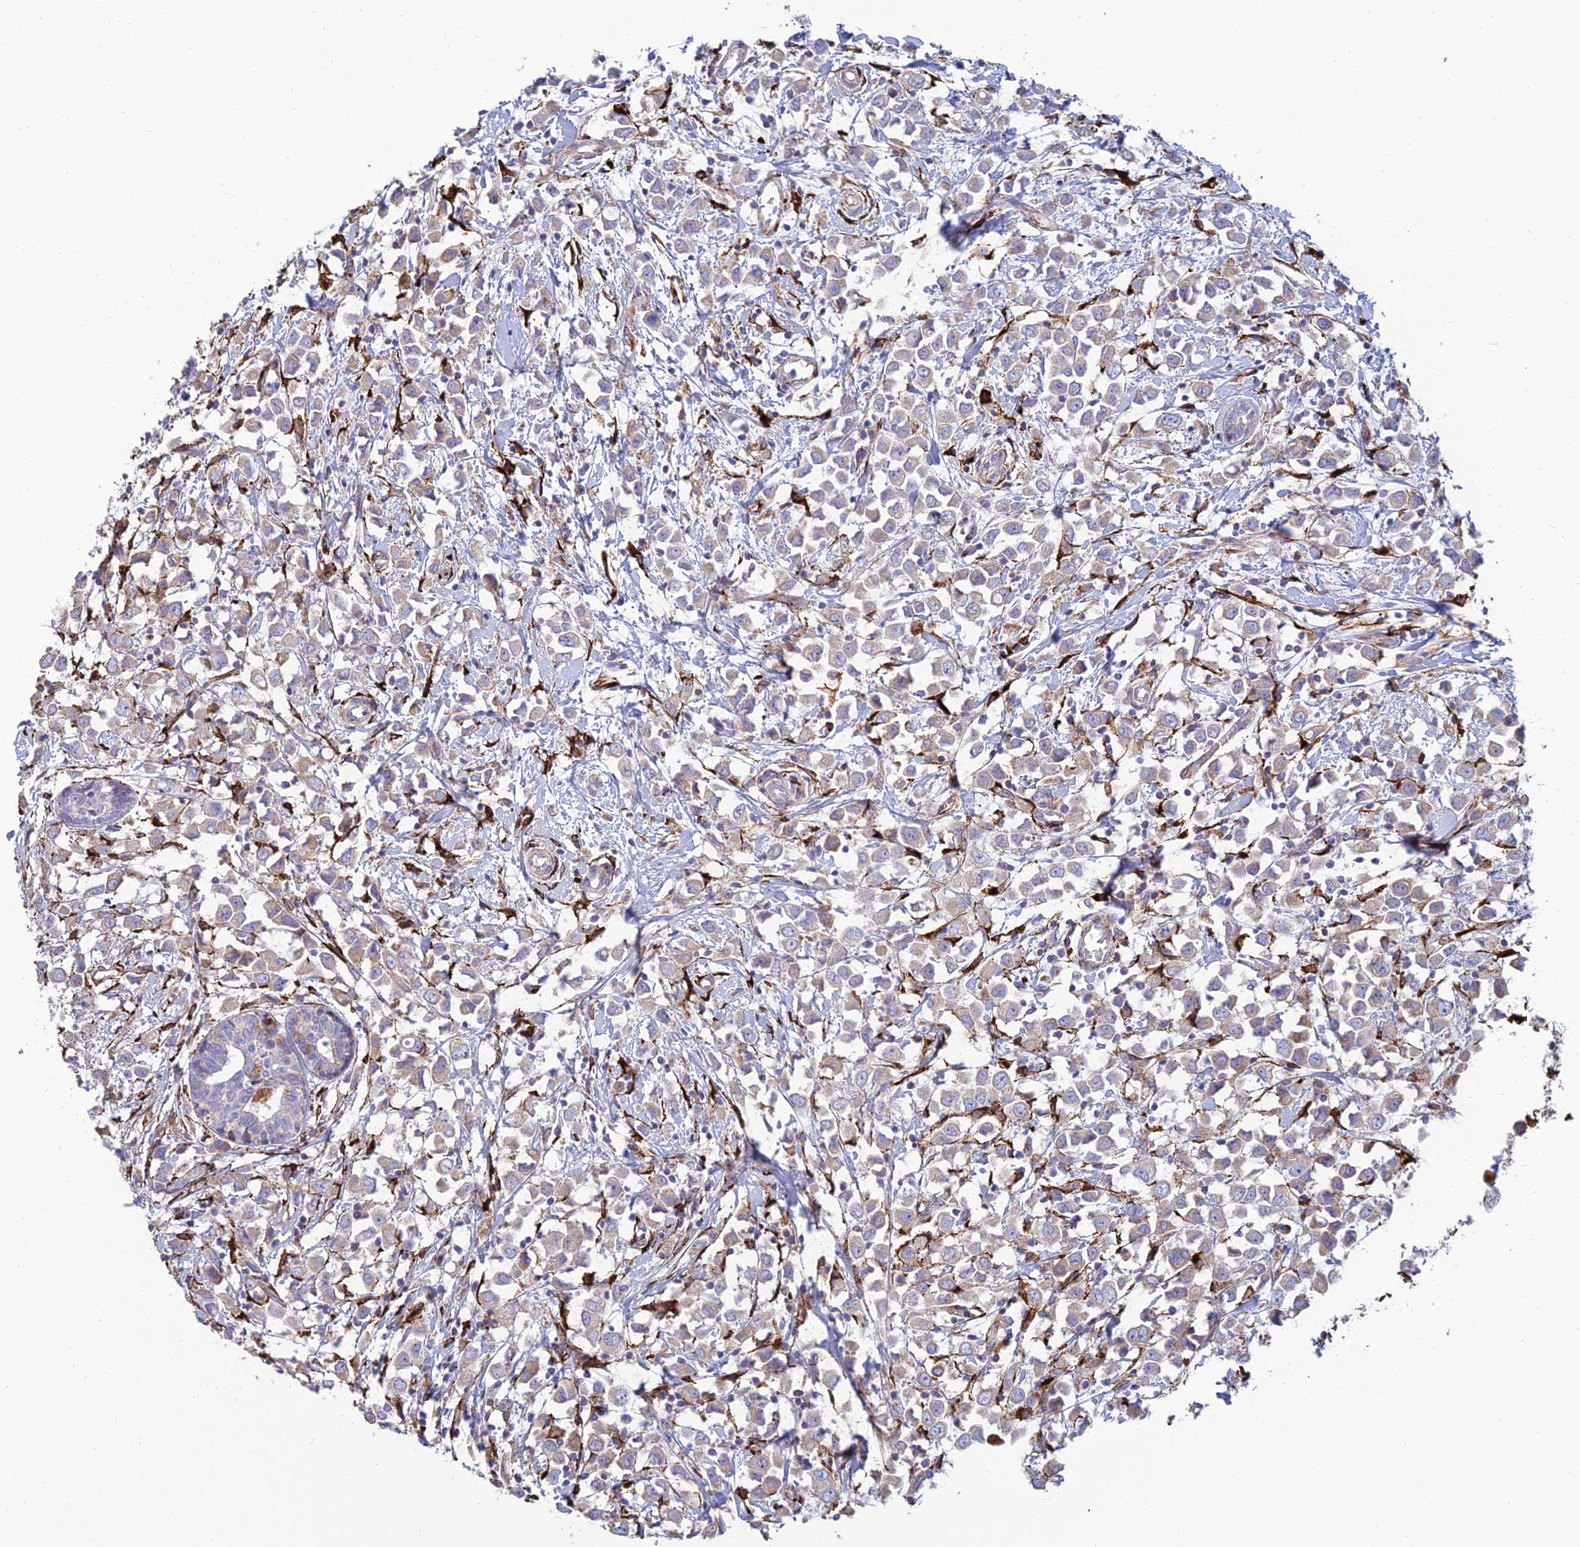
{"staining": {"intensity": "negative", "quantity": "none", "location": "none"}, "tissue": "breast cancer", "cell_type": "Tumor cells", "image_type": "cancer", "snomed": [{"axis": "morphology", "description": "Duct carcinoma"}, {"axis": "topography", "description": "Breast"}], "caption": "Tumor cells are negative for protein expression in human invasive ductal carcinoma (breast).", "gene": "RCN3", "patient": {"sex": "female", "age": 61}}